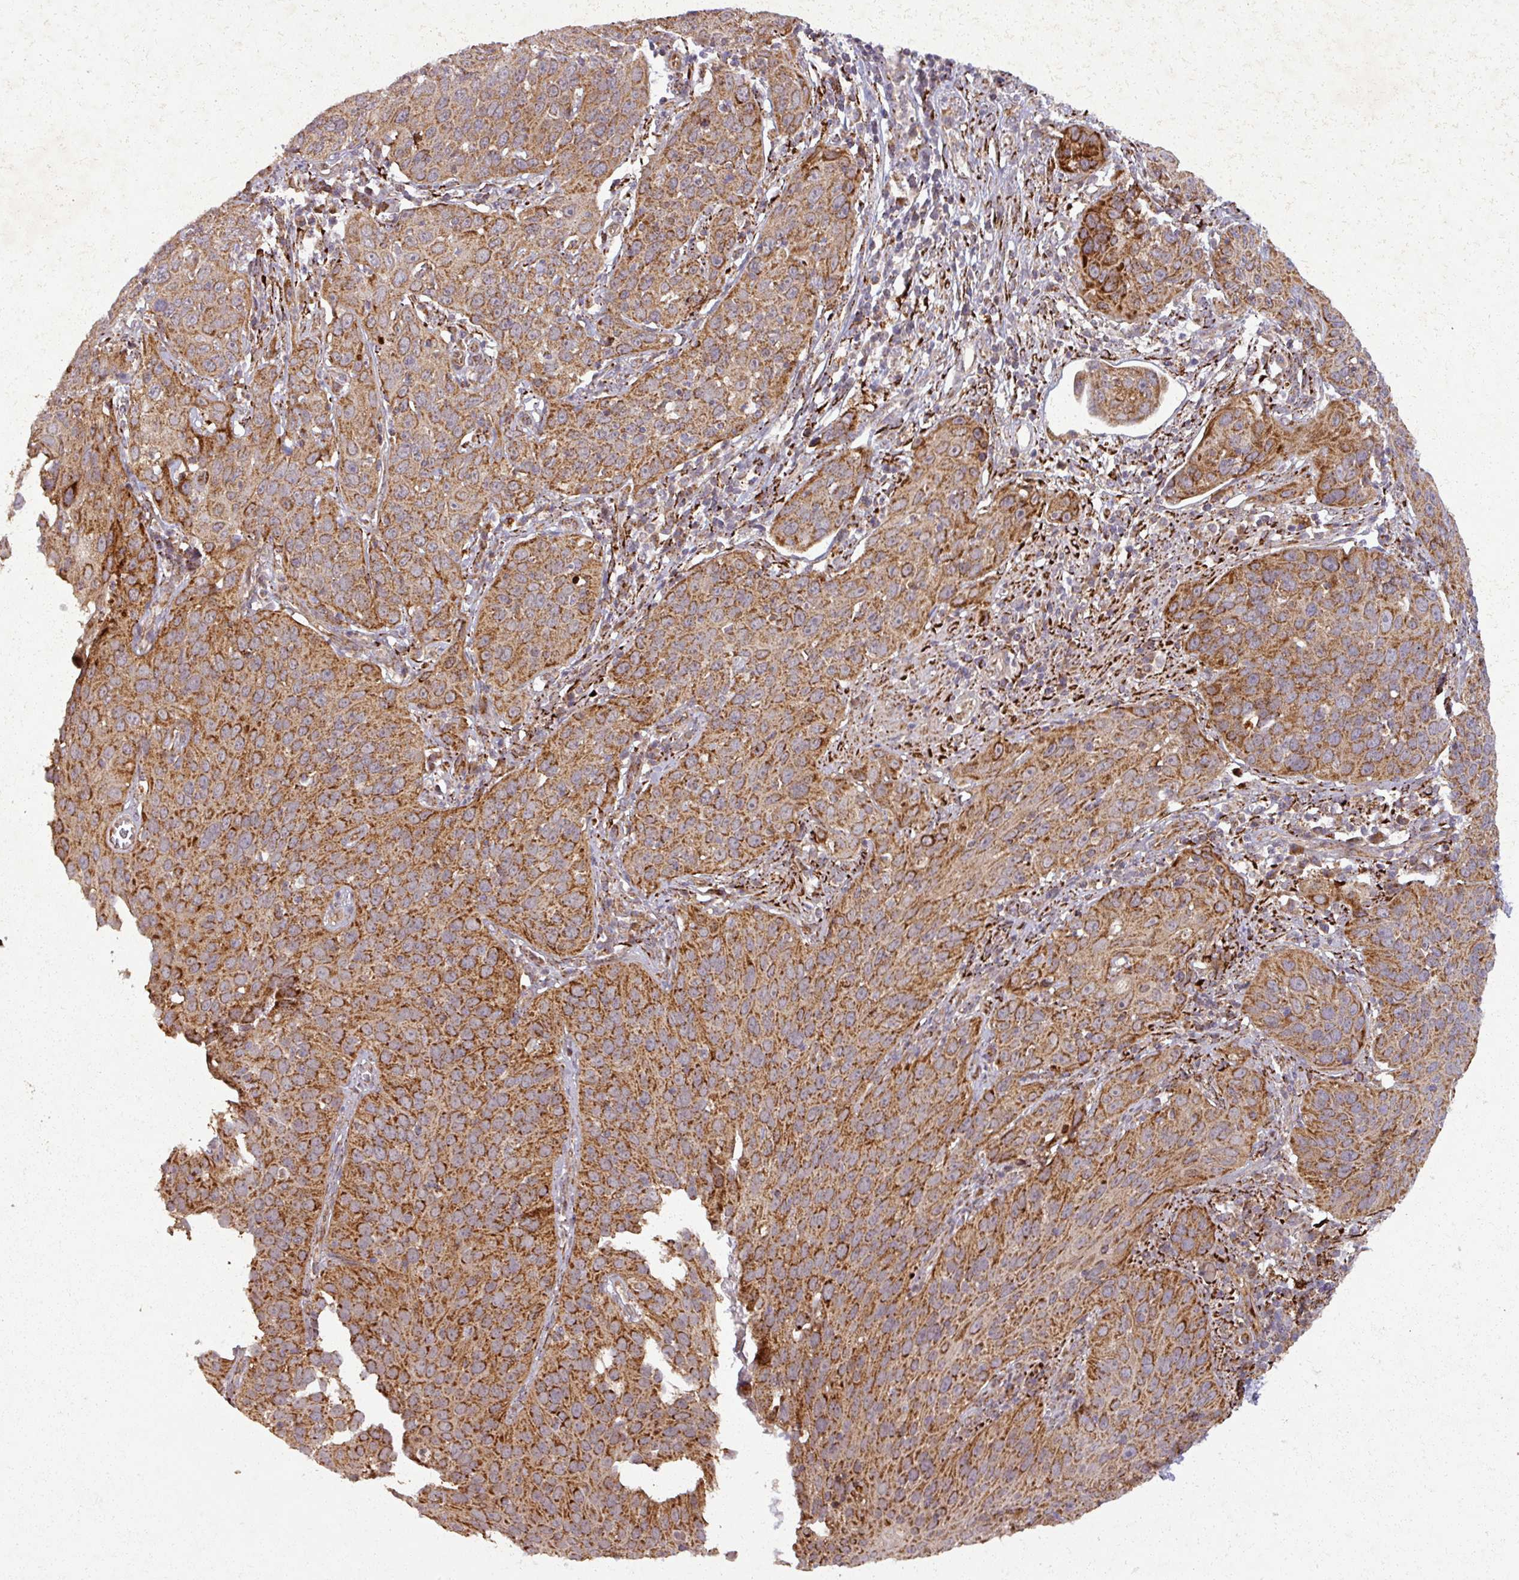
{"staining": {"intensity": "strong", "quantity": ">75%", "location": "cytoplasmic/membranous"}, "tissue": "cervical cancer", "cell_type": "Tumor cells", "image_type": "cancer", "snomed": [{"axis": "morphology", "description": "Squamous cell carcinoma, NOS"}, {"axis": "topography", "description": "Cervix"}], "caption": "Immunohistochemistry (IHC) micrograph of squamous cell carcinoma (cervical) stained for a protein (brown), which reveals high levels of strong cytoplasmic/membranous positivity in about >75% of tumor cells.", "gene": "GPD2", "patient": {"sex": "female", "age": 36}}